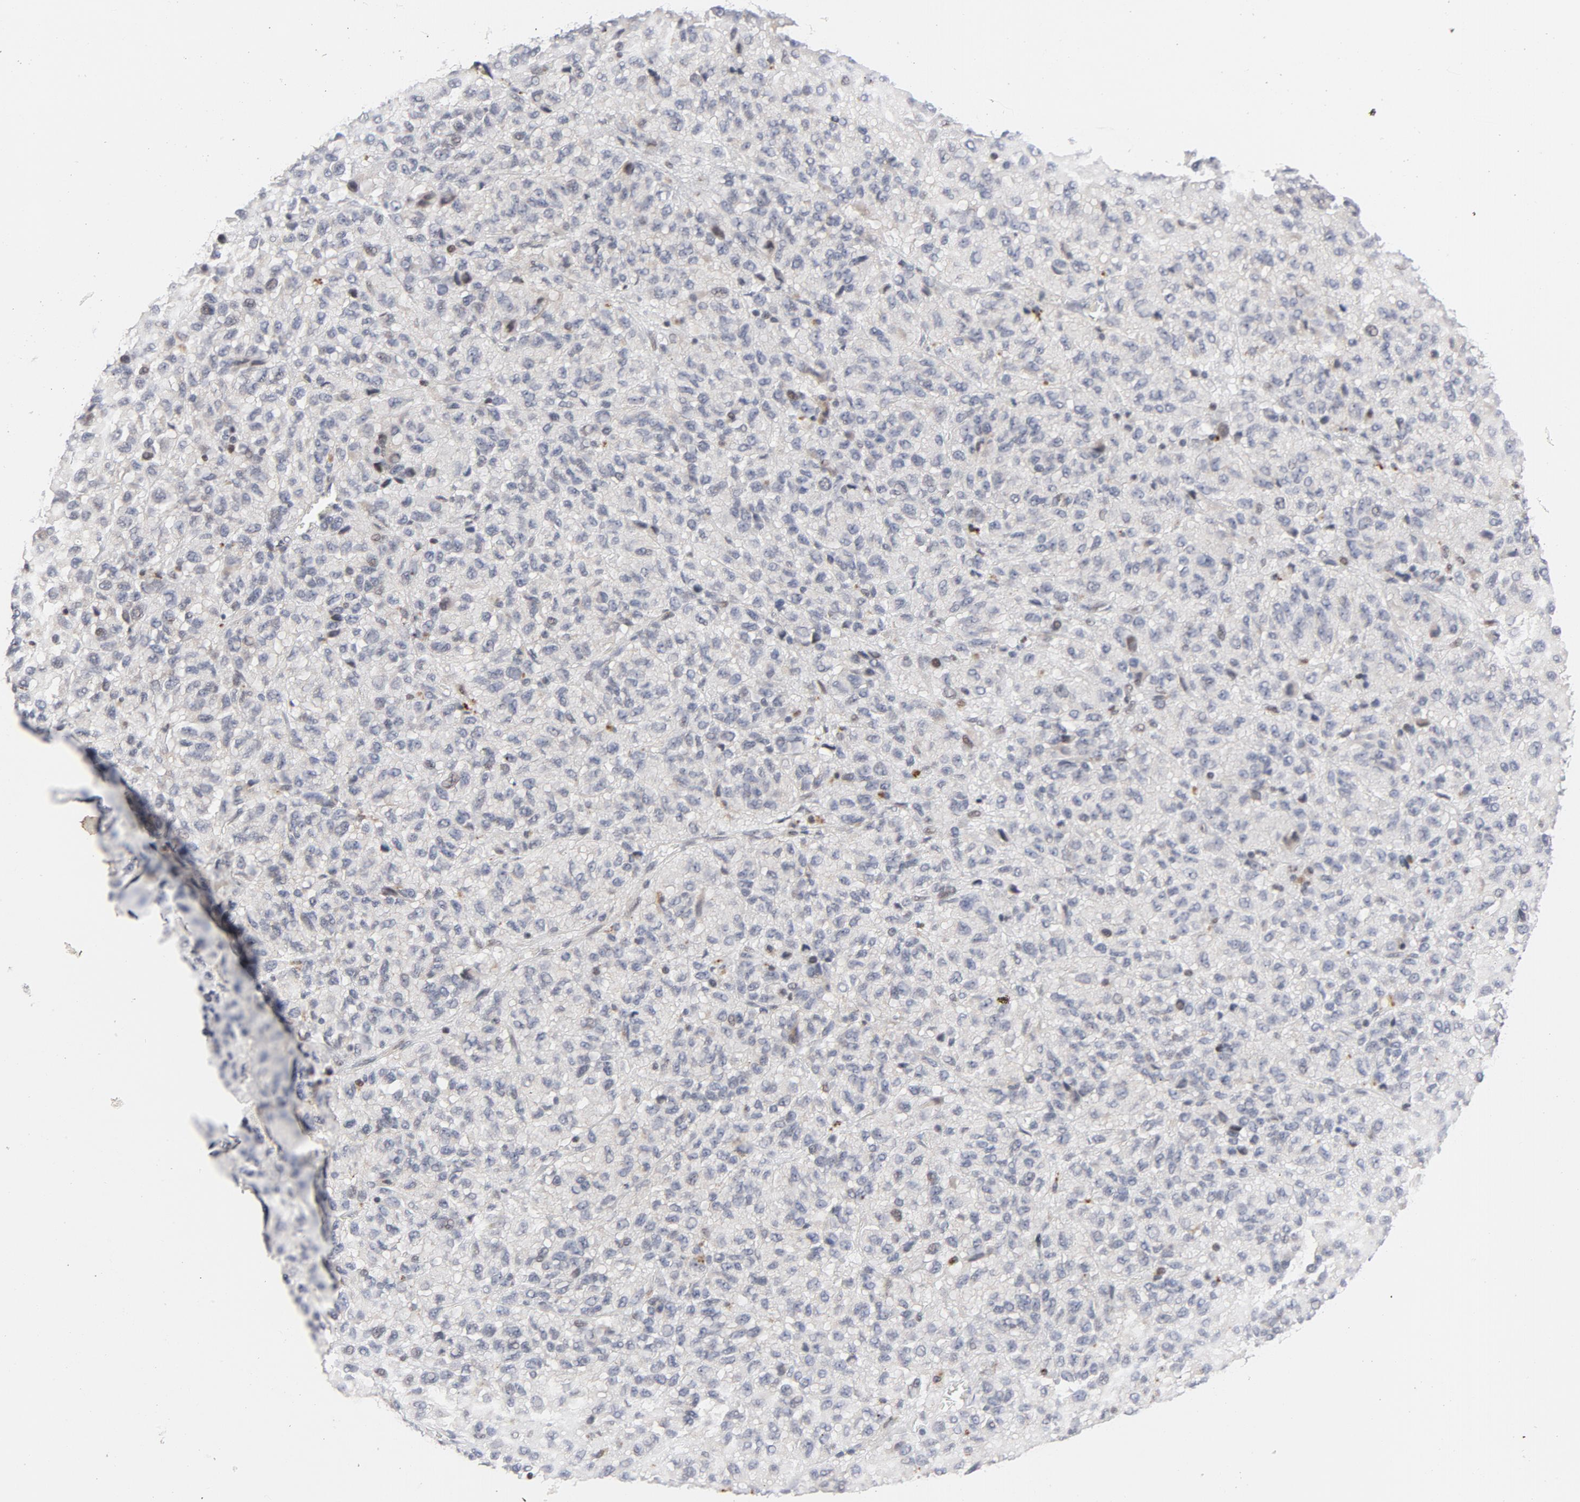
{"staining": {"intensity": "negative", "quantity": "none", "location": "none"}, "tissue": "melanoma", "cell_type": "Tumor cells", "image_type": "cancer", "snomed": [{"axis": "morphology", "description": "Malignant melanoma, Metastatic site"}, {"axis": "topography", "description": "Lung"}], "caption": "Immunohistochemistry image of neoplastic tissue: human melanoma stained with DAB displays no significant protein positivity in tumor cells. (DAB immunohistochemistry, high magnification).", "gene": "NFIC", "patient": {"sex": "male", "age": 64}}